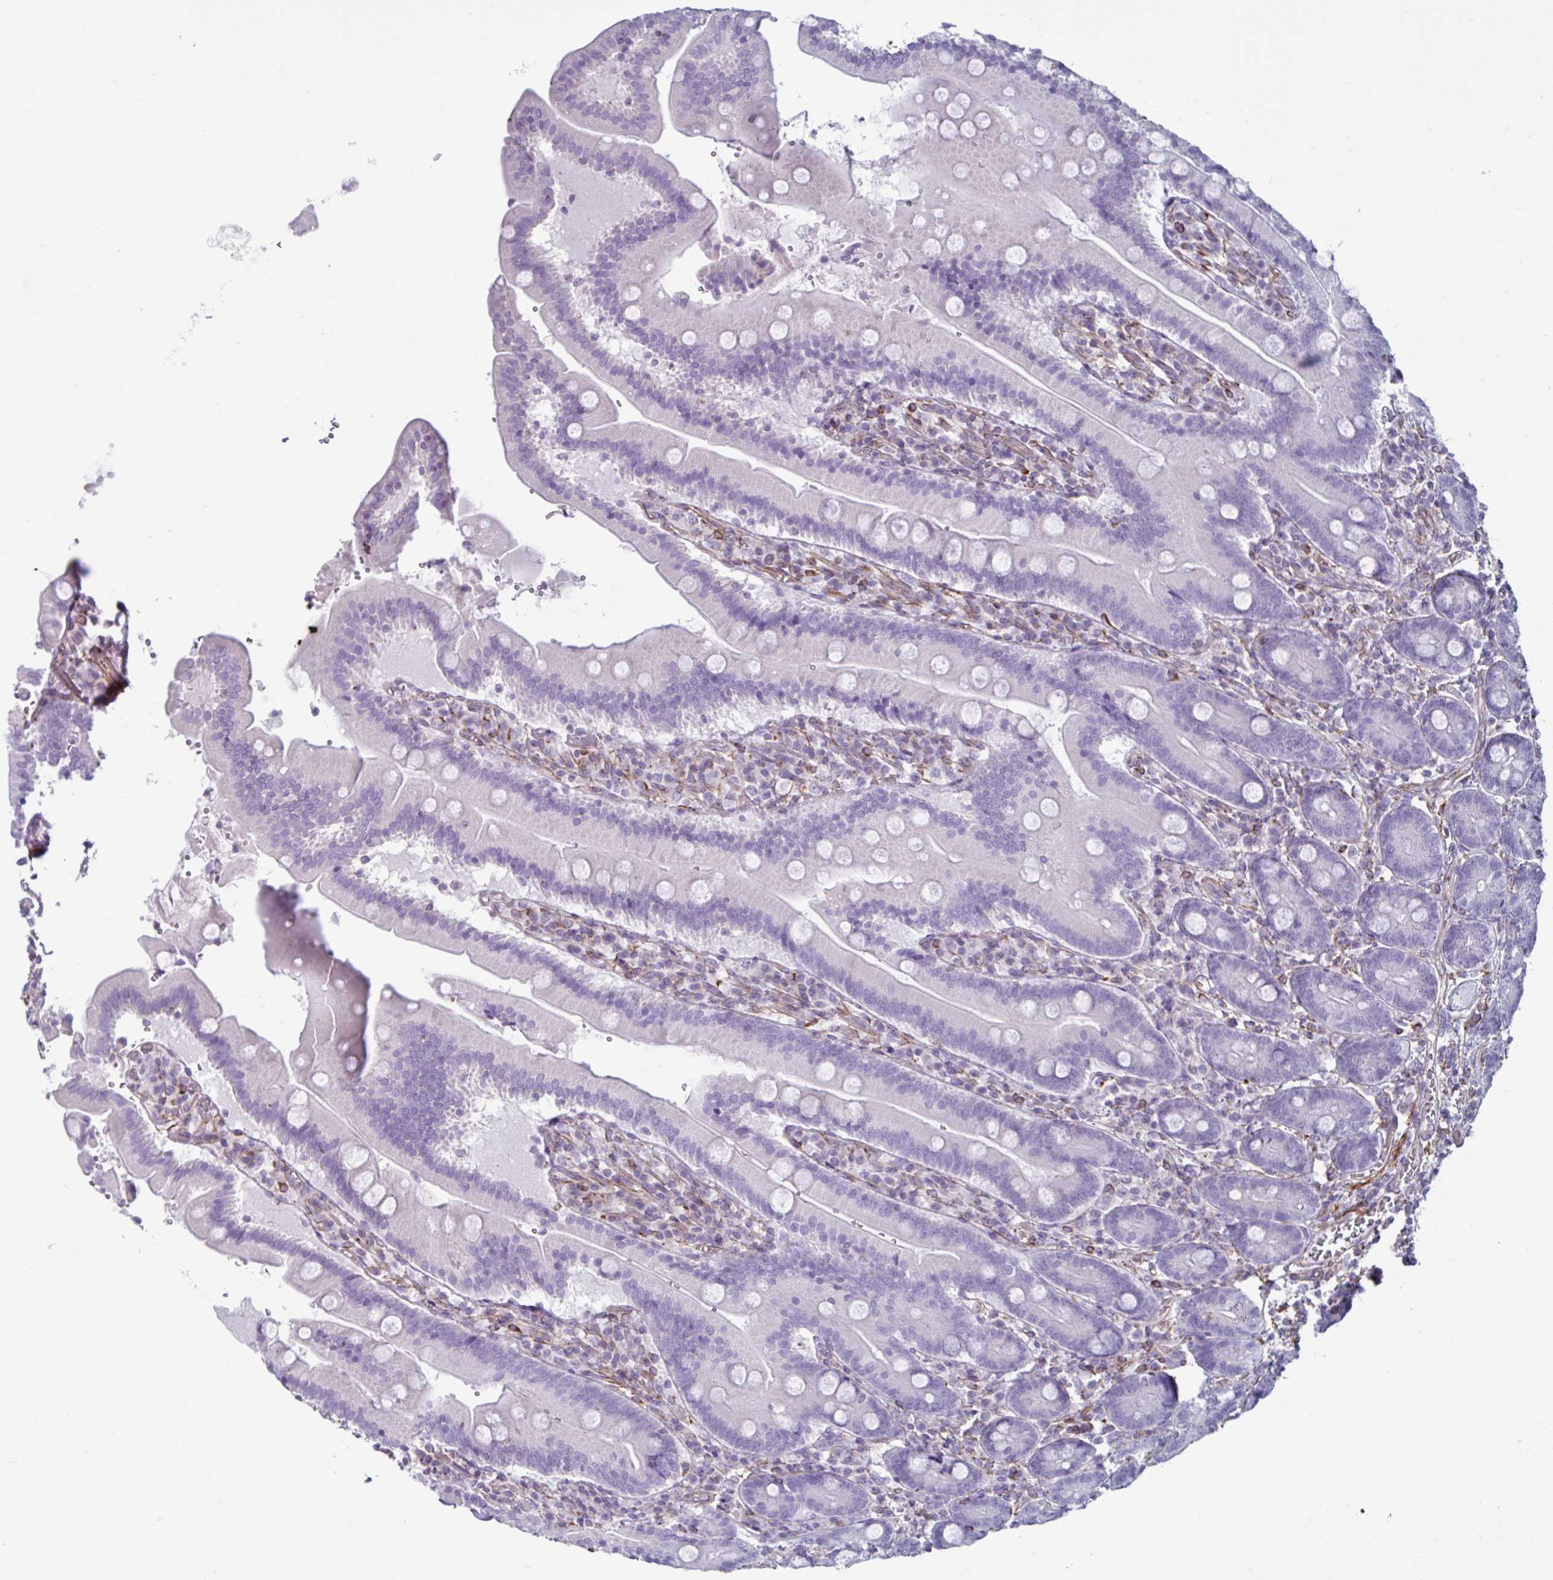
{"staining": {"intensity": "negative", "quantity": "none", "location": "none"}, "tissue": "duodenum", "cell_type": "Glandular cells", "image_type": "normal", "snomed": [{"axis": "morphology", "description": "Normal tissue, NOS"}, {"axis": "topography", "description": "Duodenum"}], "caption": "This micrograph is of benign duodenum stained with immunohistochemistry (IHC) to label a protein in brown with the nuclei are counter-stained blue. There is no positivity in glandular cells.", "gene": "TMEM86B", "patient": {"sex": "female", "age": 62}}